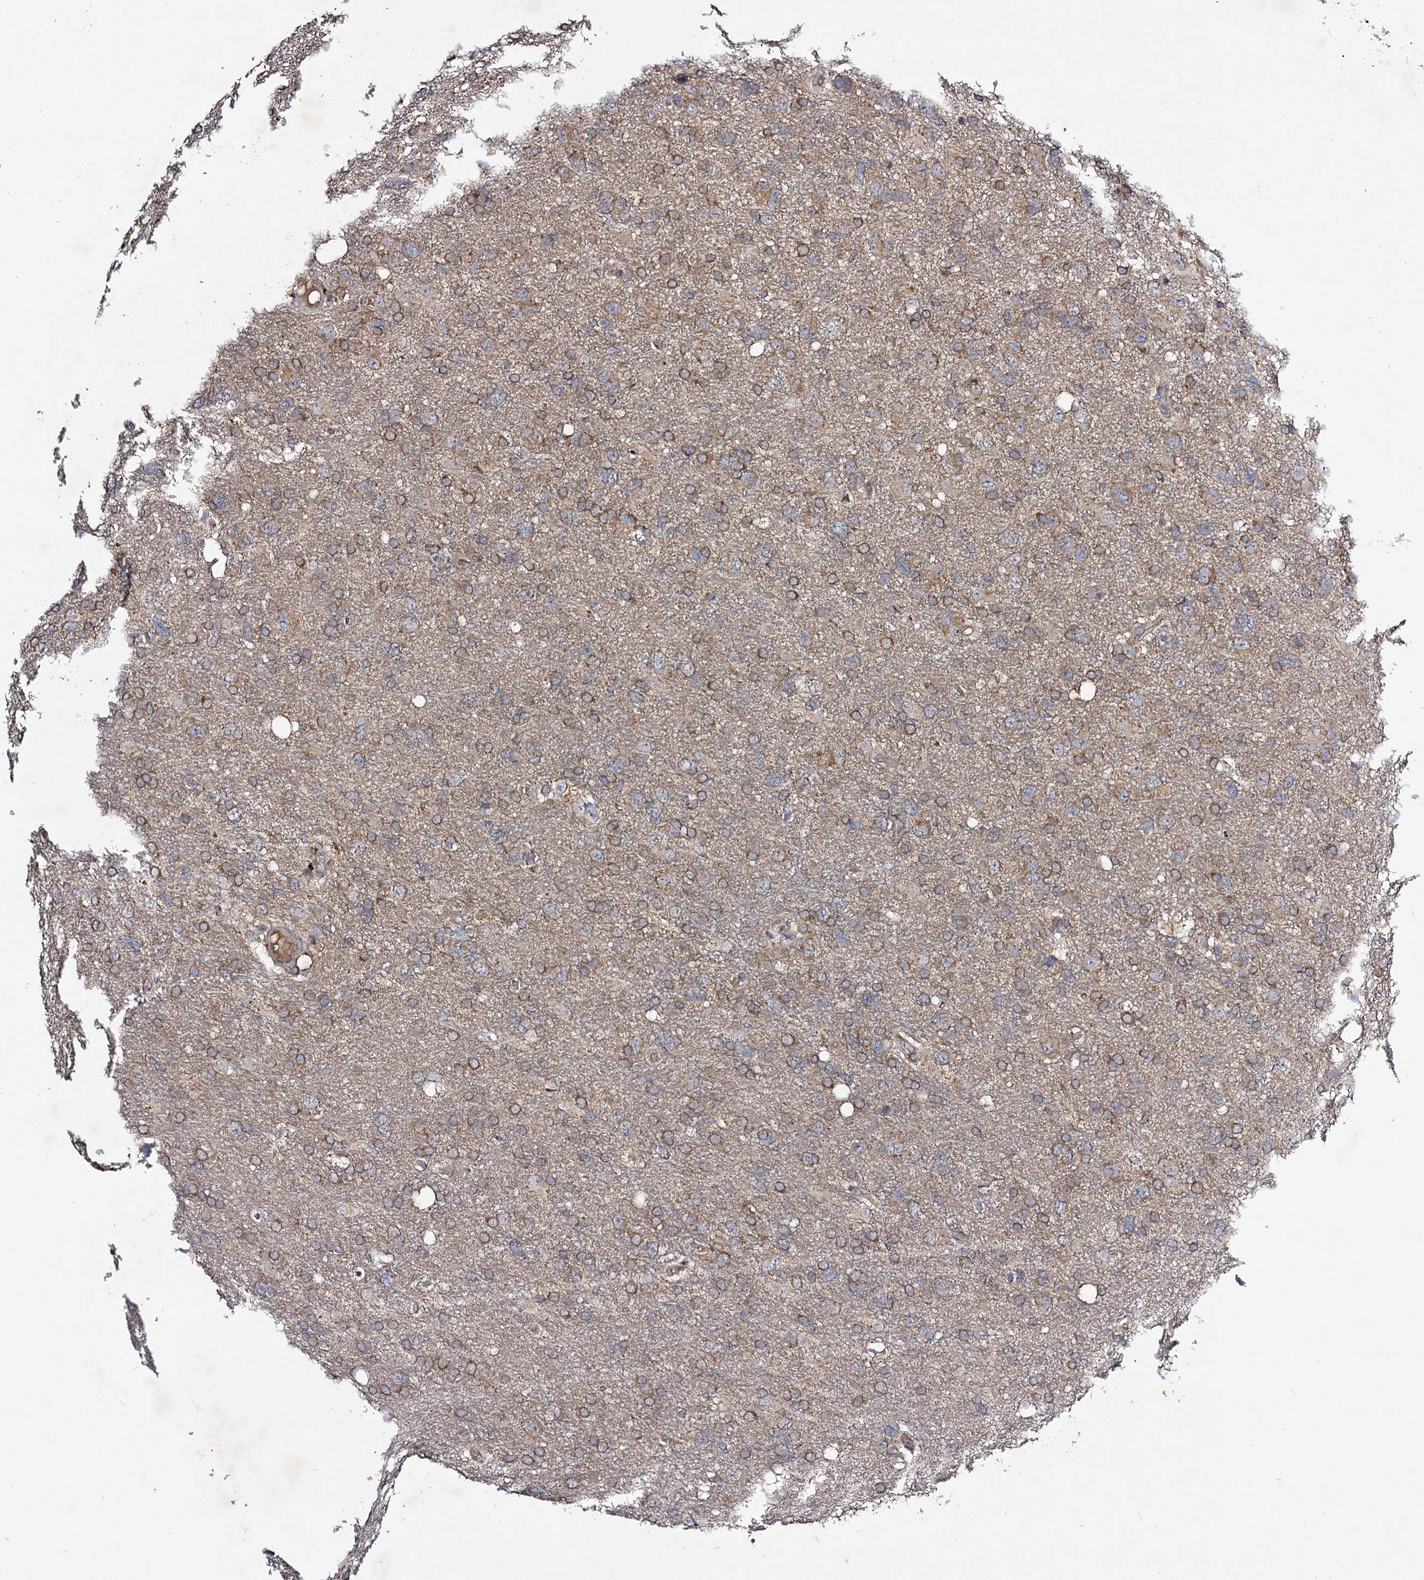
{"staining": {"intensity": "moderate", "quantity": ">75%", "location": "cytoplasmic/membranous"}, "tissue": "glioma", "cell_type": "Tumor cells", "image_type": "cancer", "snomed": [{"axis": "morphology", "description": "Glioma, malignant, High grade"}, {"axis": "topography", "description": "Brain"}], "caption": "A medium amount of moderate cytoplasmic/membranous staining is appreciated in approximately >75% of tumor cells in malignant high-grade glioma tissue.", "gene": "VPS37D", "patient": {"sex": "male", "age": 61}}